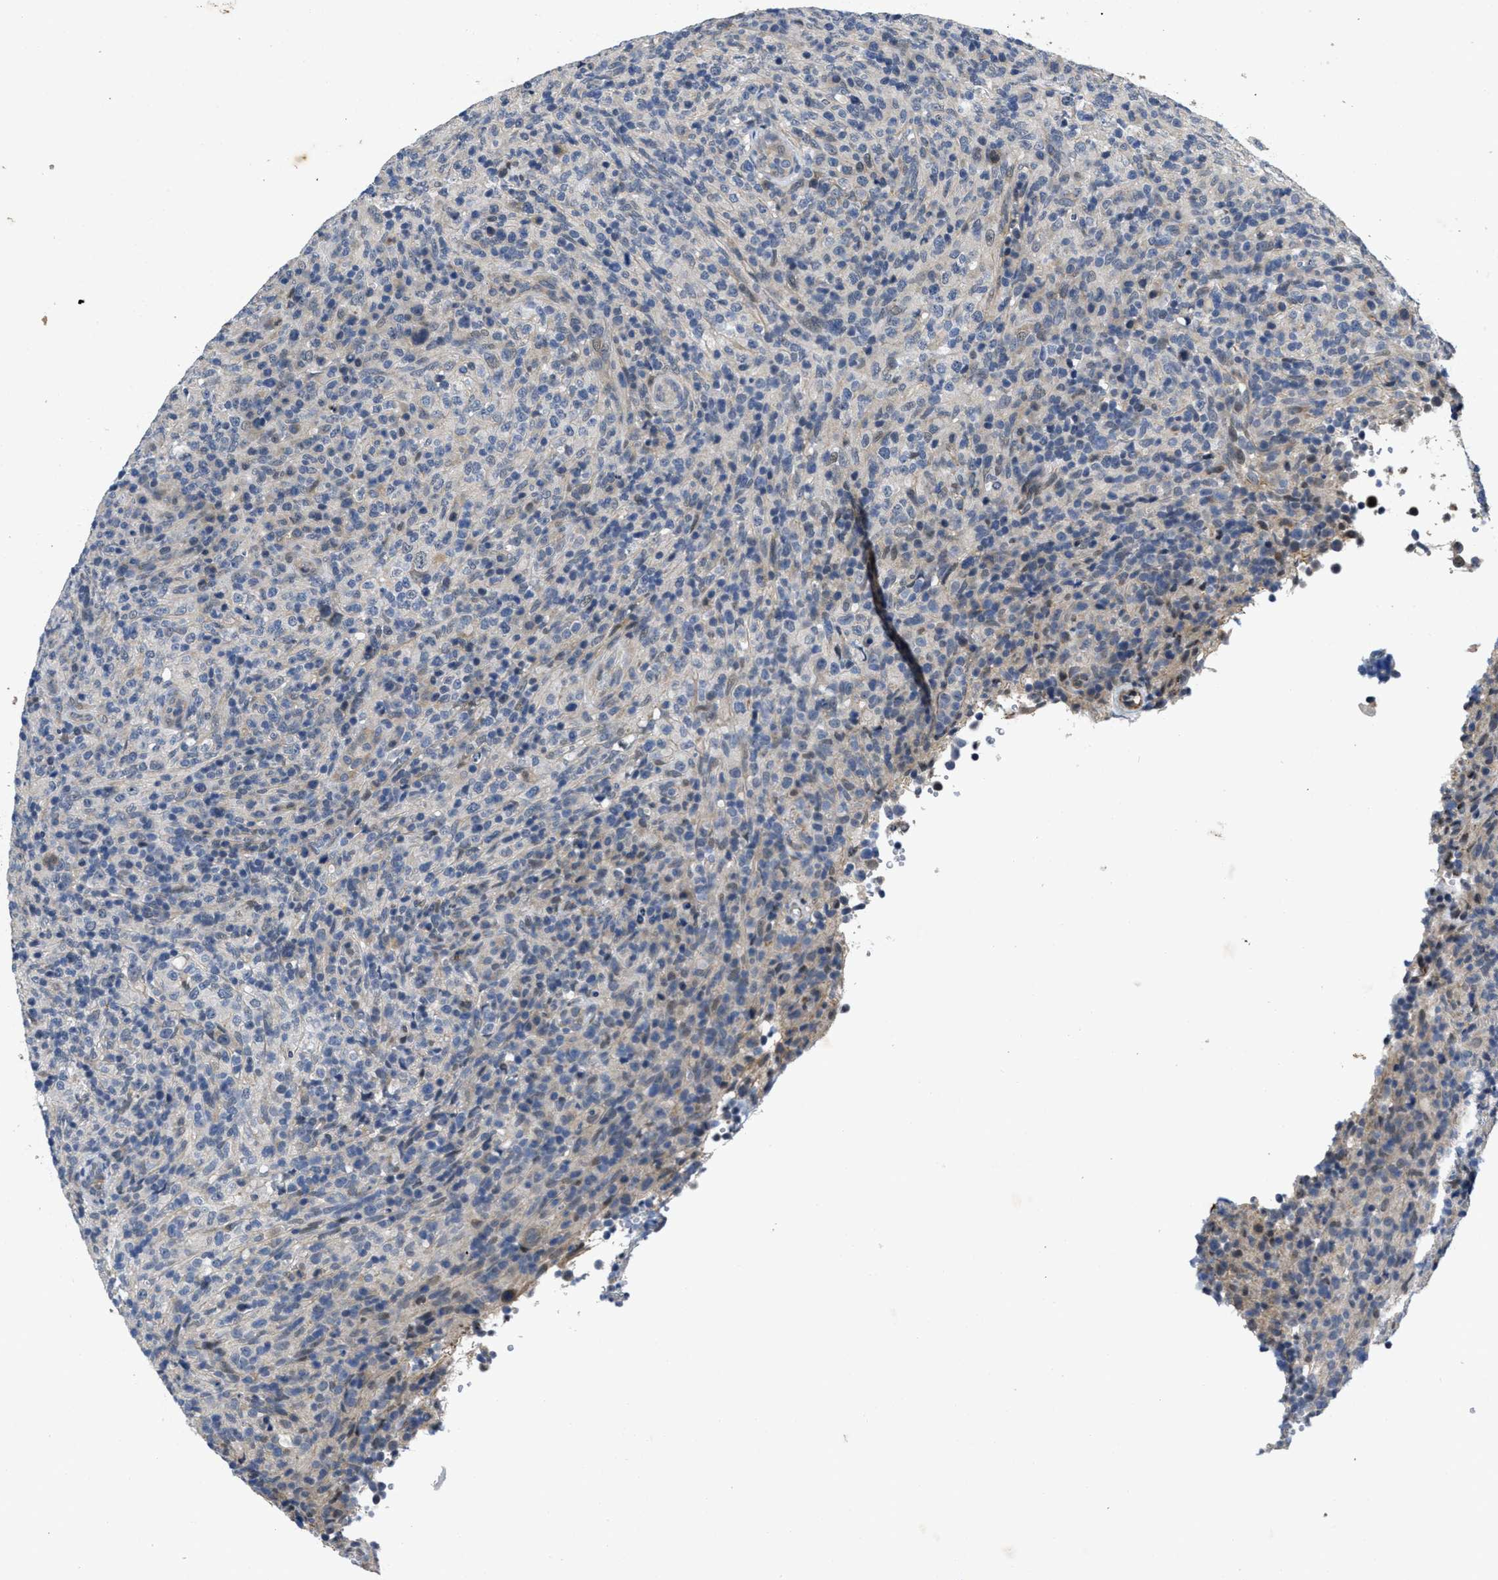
{"staining": {"intensity": "negative", "quantity": "none", "location": "none"}, "tissue": "lymphoma", "cell_type": "Tumor cells", "image_type": "cancer", "snomed": [{"axis": "morphology", "description": "Malignant lymphoma, non-Hodgkin's type, High grade"}, {"axis": "topography", "description": "Lymph node"}], "caption": "The image displays no staining of tumor cells in malignant lymphoma, non-Hodgkin's type (high-grade).", "gene": "PAPOLG", "patient": {"sex": "female", "age": 76}}